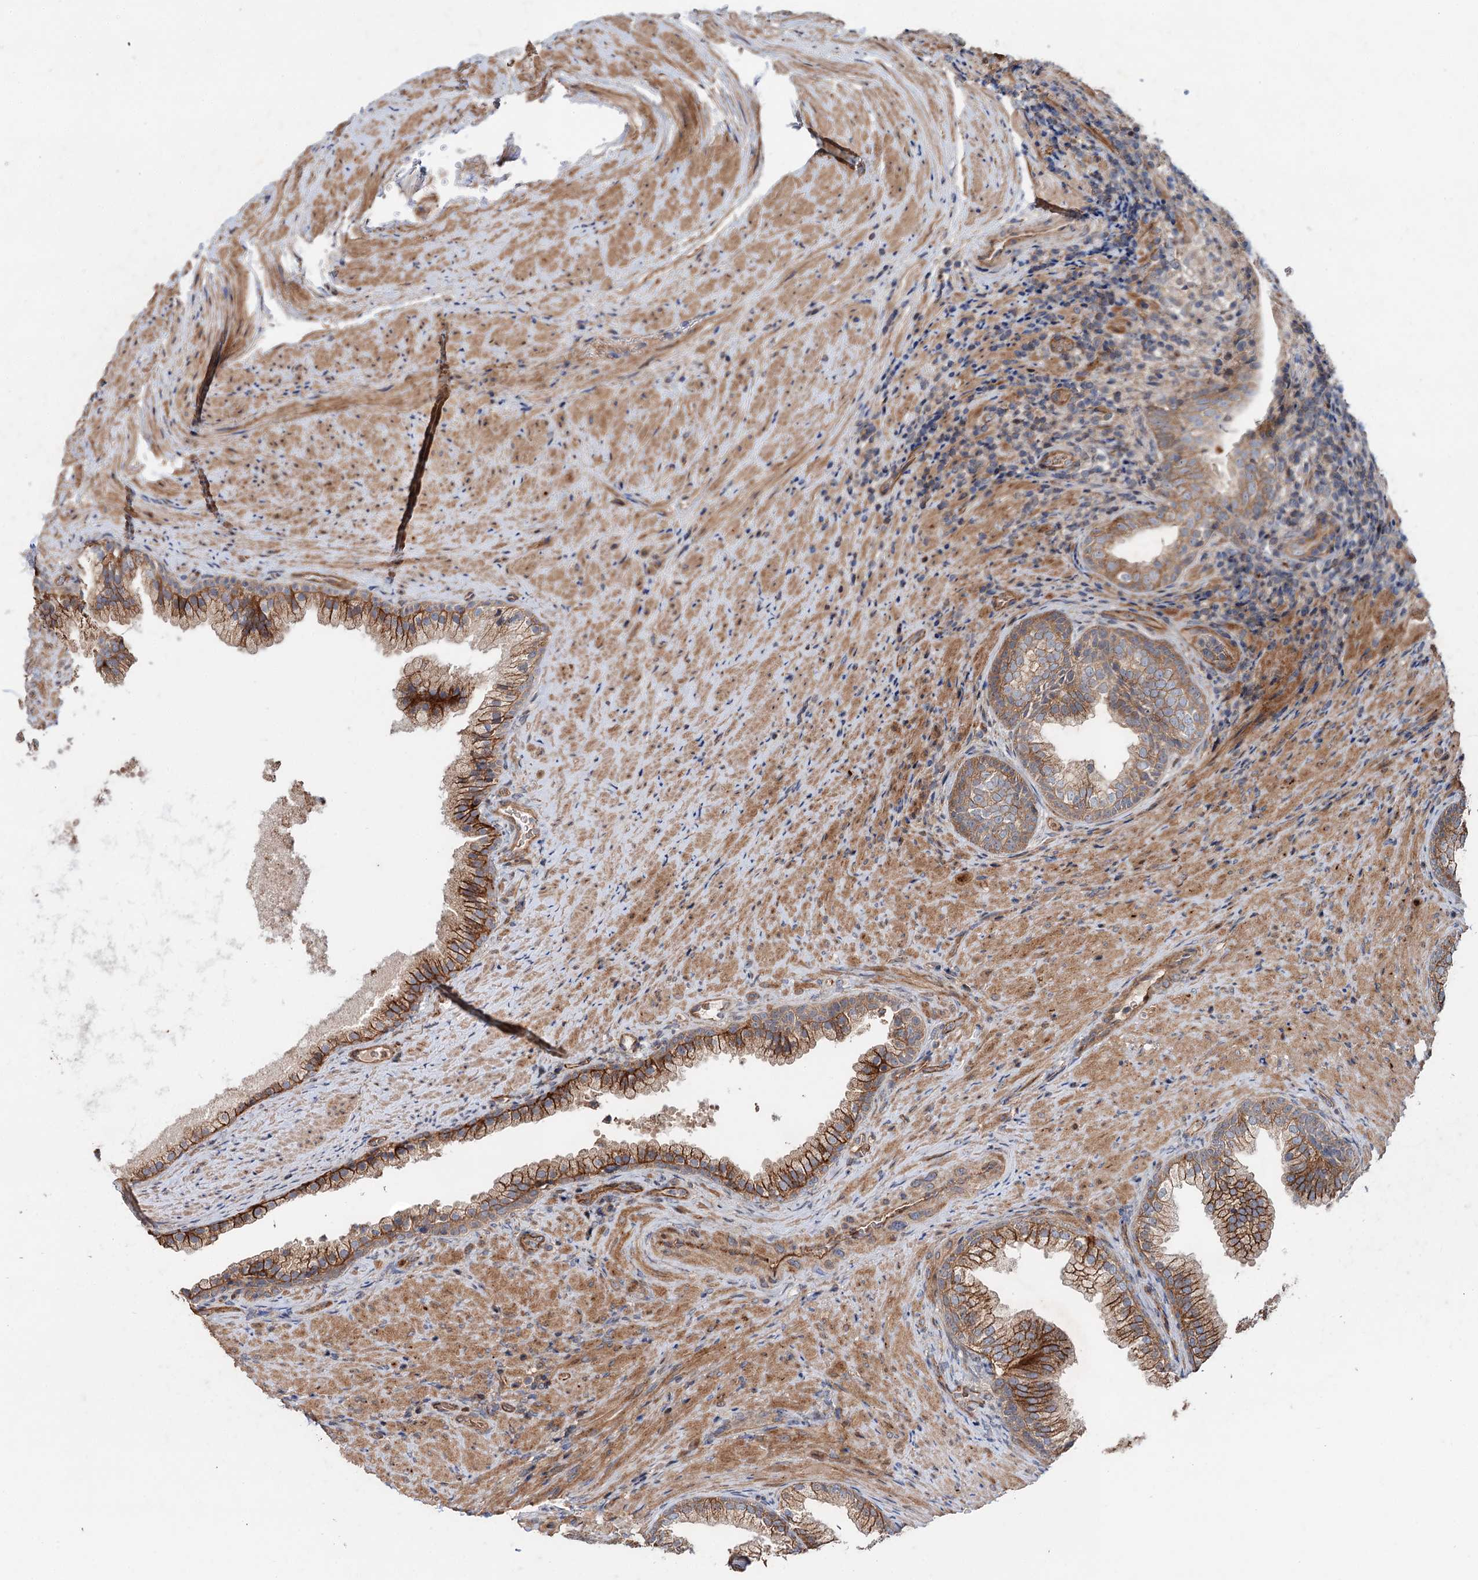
{"staining": {"intensity": "moderate", "quantity": ">75%", "location": "cytoplasmic/membranous"}, "tissue": "prostate", "cell_type": "Glandular cells", "image_type": "normal", "snomed": [{"axis": "morphology", "description": "Normal tissue, NOS"}, {"axis": "topography", "description": "Prostate"}], "caption": "Human prostate stained with a brown dye demonstrates moderate cytoplasmic/membranous positive staining in approximately >75% of glandular cells.", "gene": "PTDSS2", "patient": {"sex": "male", "age": 76}}